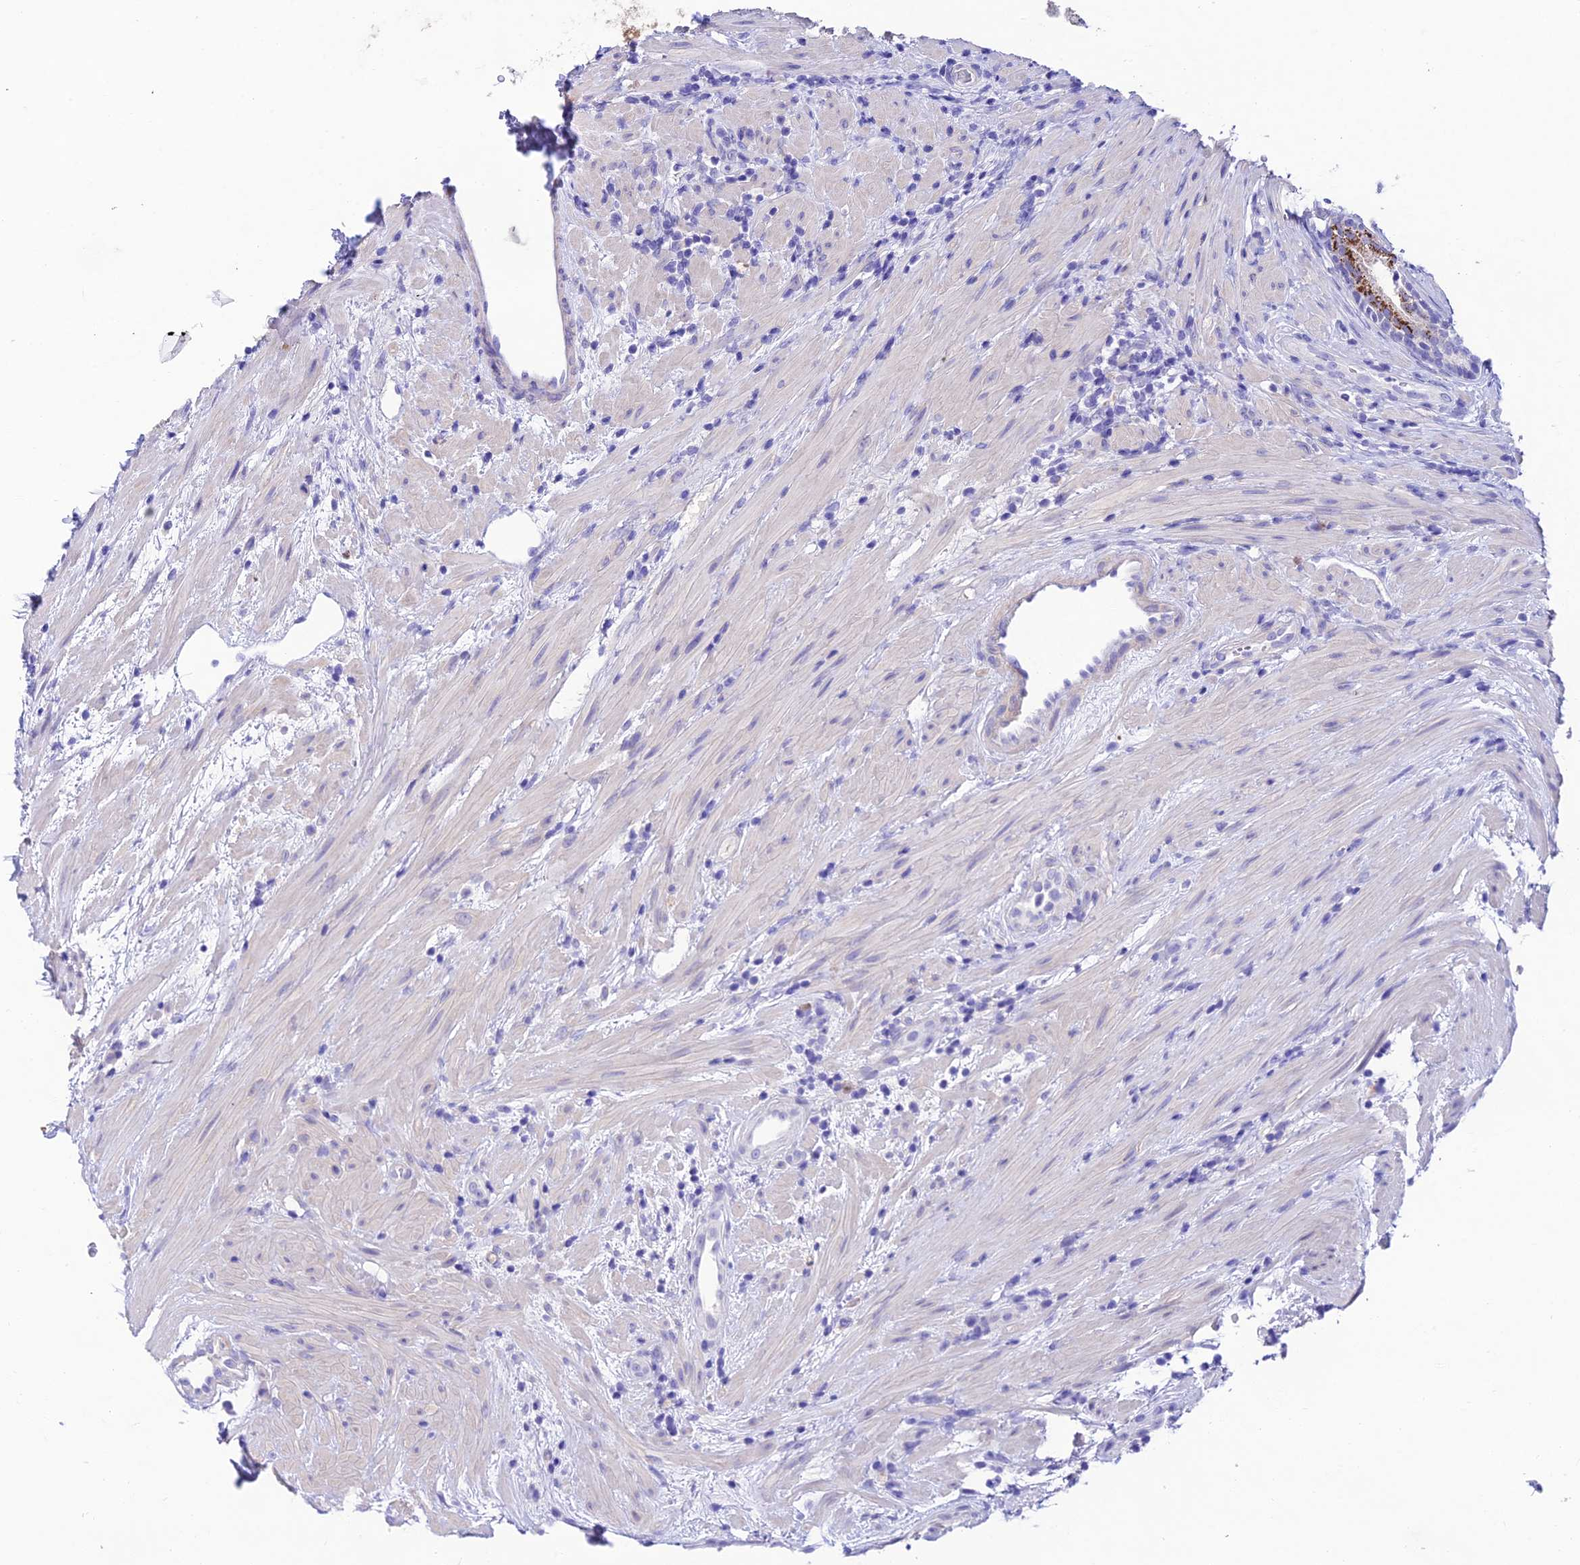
{"staining": {"intensity": "moderate", "quantity": "<25%", "location": "cytoplasmic/membranous"}, "tissue": "prostate", "cell_type": "Glandular cells", "image_type": "normal", "snomed": [{"axis": "morphology", "description": "Normal tissue, NOS"}, {"axis": "topography", "description": "Prostate"}], "caption": "DAB immunohistochemical staining of unremarkable prostate displays moderate cytoplasmic/membranous protein staining in about <25% of glandular cells. The protein of interest is shown in brown color, while the nuclei are stained blue.", "gene": "NLRP6", "patient": {"sex": "male", "age": 76}}